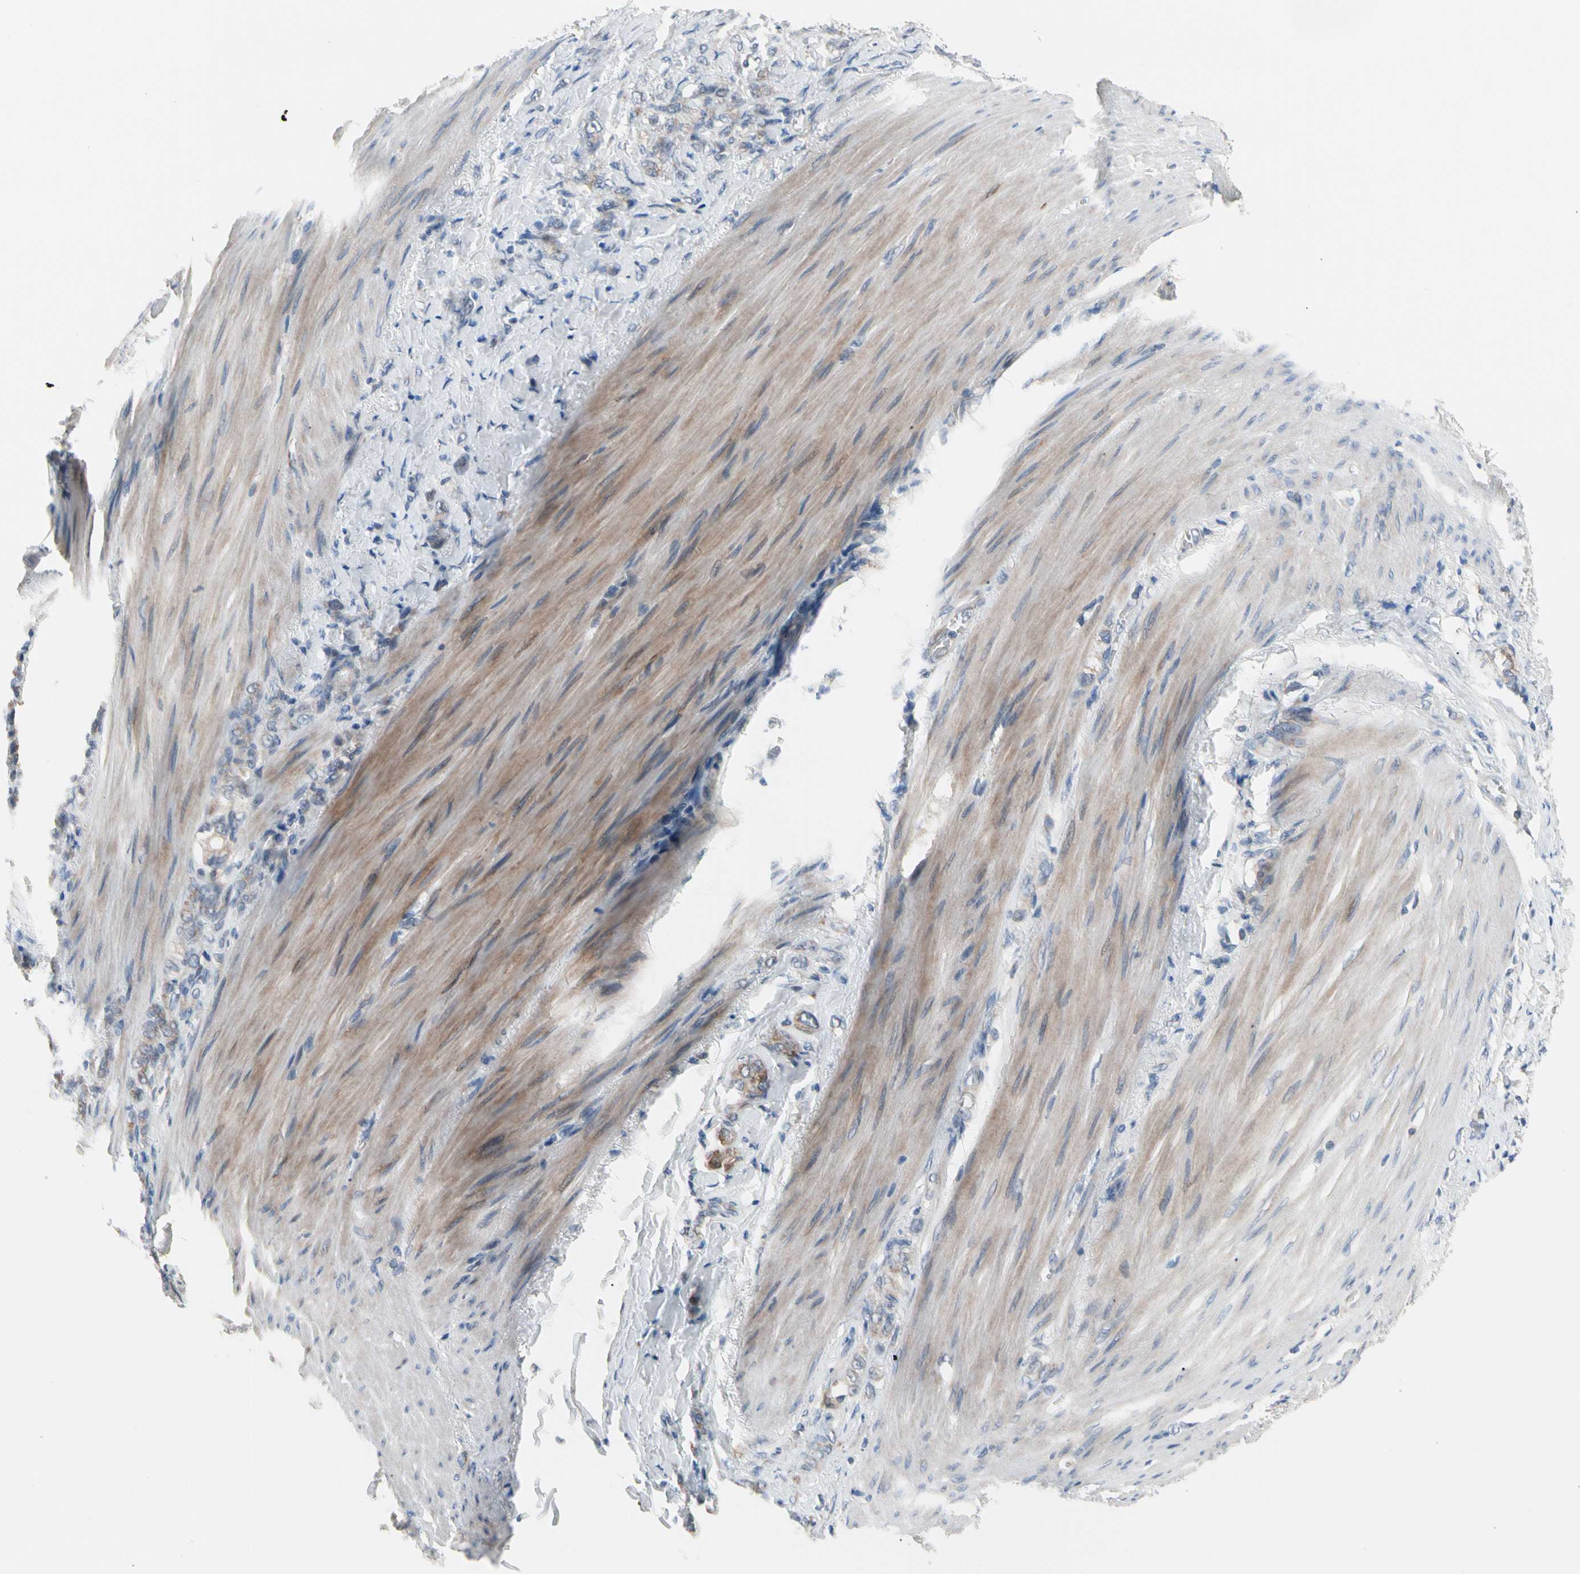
{"staining": {"intensity": "weak", "quantity": "25%-75%", "location": "cytoplasmic/membranous"}, "tissue": "stomach cancer", "cell_type": "Tumor cells", "image_type": "cancer", "snomed": [{"axis": "morphology", "description": "Adenocarcinoma, NOS"}, {"axis": "topography", "description": "Stomach"}], "caption": "This image reveals immunohistochemistry (IHC) staining of human stomach cancer, with low weak cytoplasmic/membranous expression in about 25%-75% of tumor cells.", "gene": "MARK1", "patient": {"sex": "male", "age": 82}}